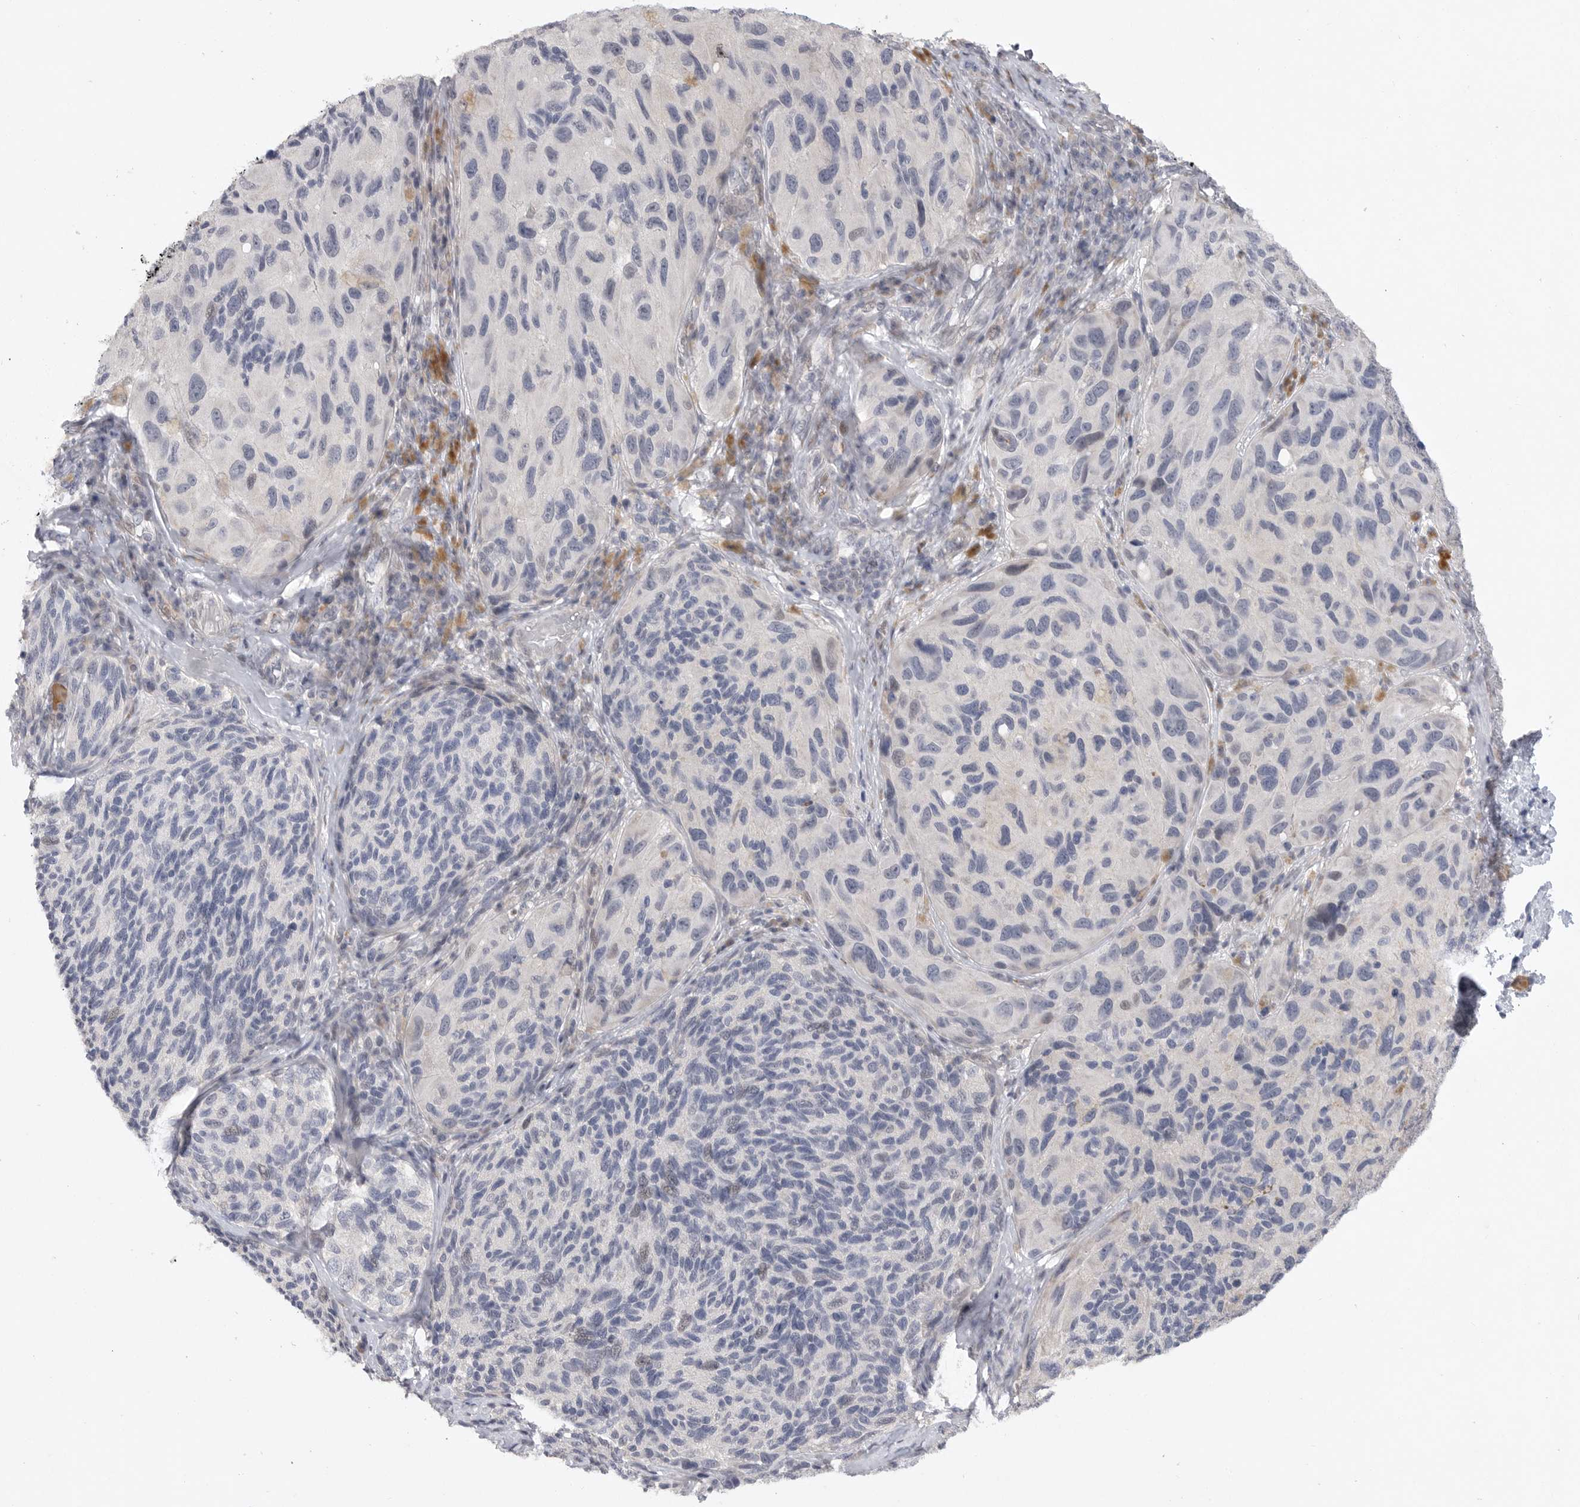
{"staining": {"intensity": "negative", "quantity": "none", "location": "none"}, "tissue": "melanoma", "cell_type": "Tumor cells", "image_type": "cancer", "snomed": [{"axis": "morphology", "description": "Malignant melanoma, NOS"}, {"axis": "topography", "description": "Skin"}], "caption": "Immunohistochemical staining of malignant melanoma demonstrates no significant staining in tumor cells.", "gene": "FBXO43", "patient": {"sex": "female", "age": 73}}